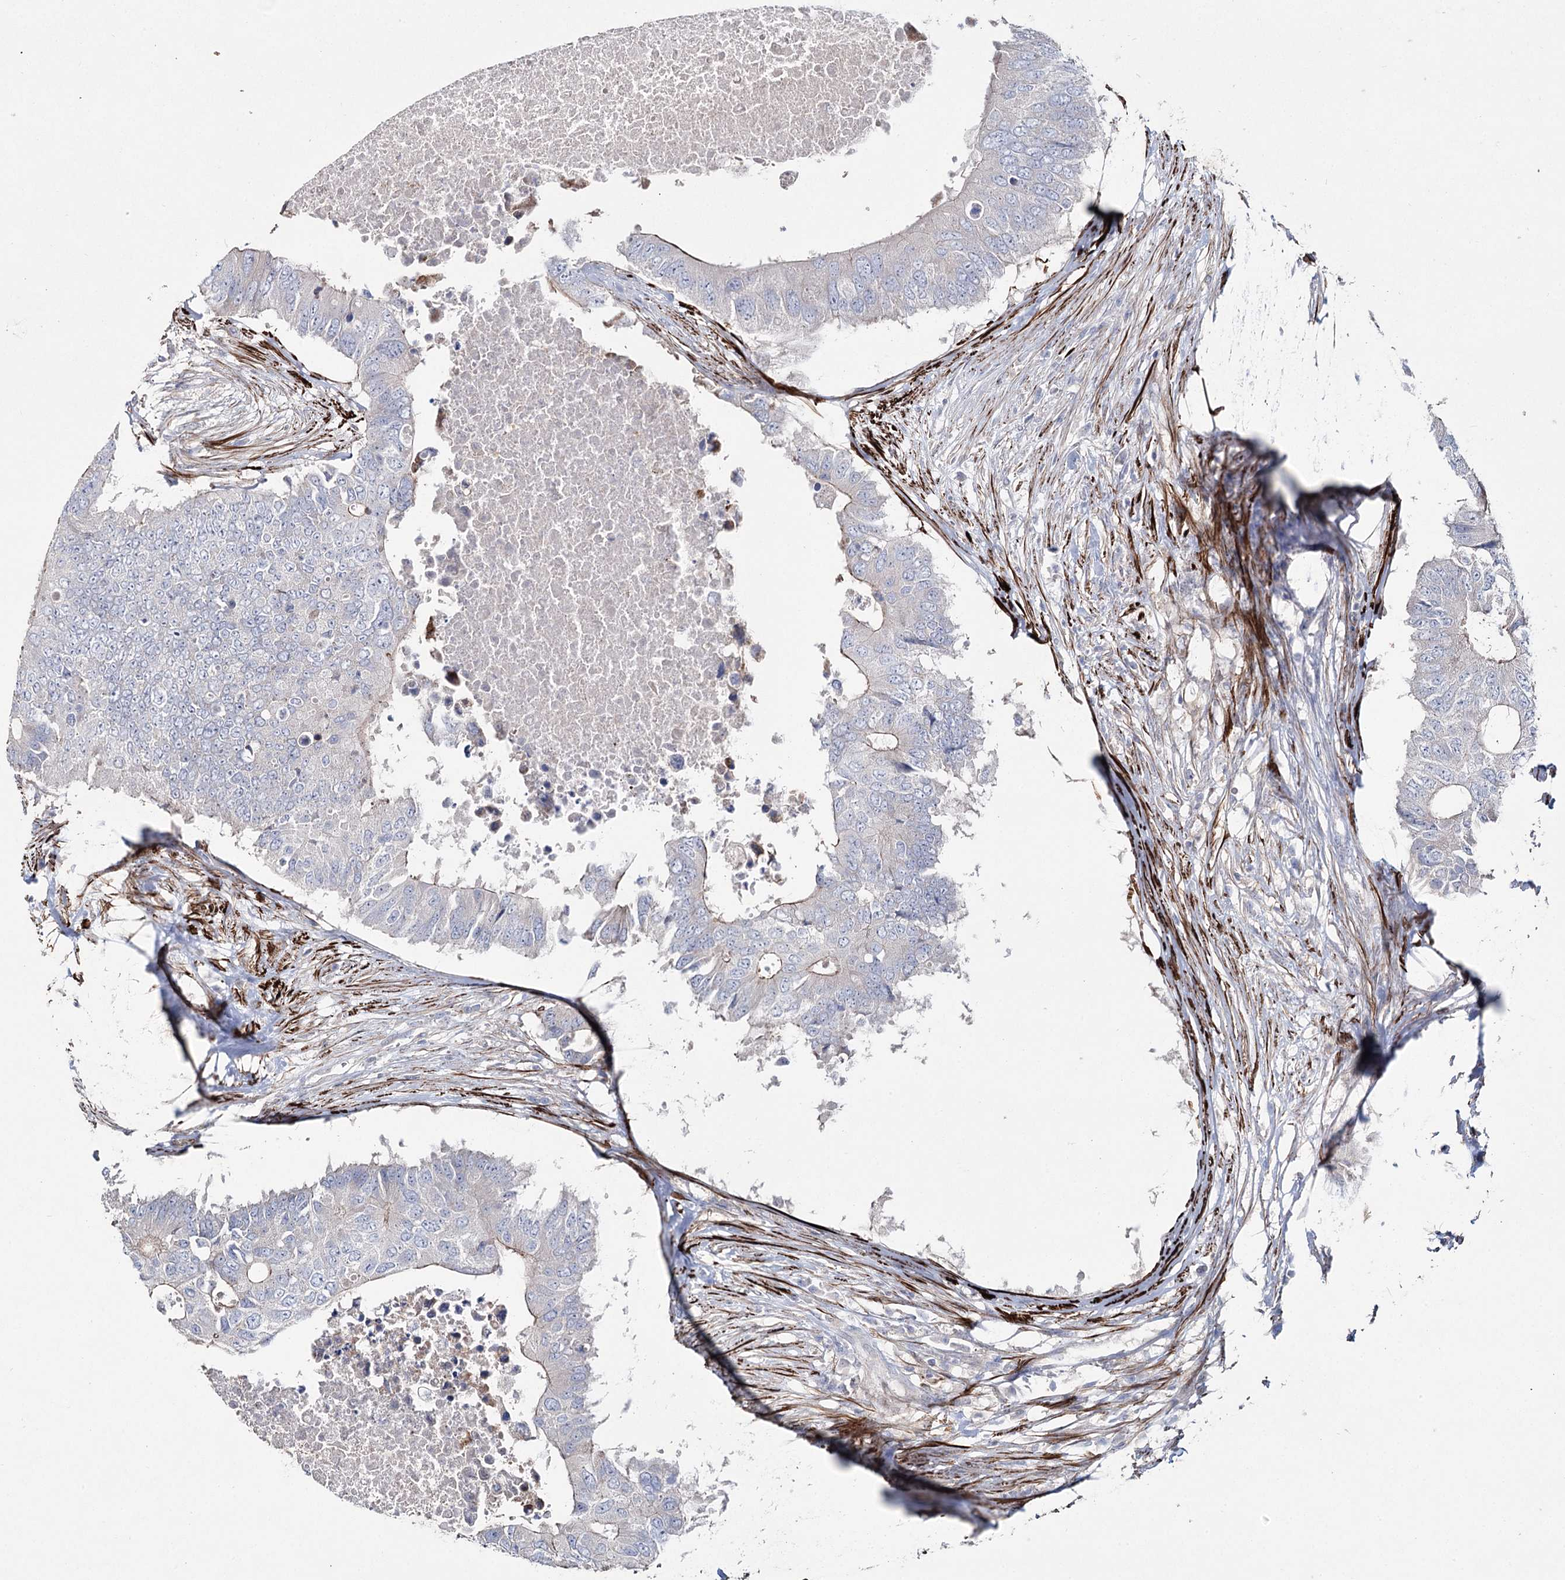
{"staining": {"intensity": "negative", "quantity": "none", "location": "none"}, "tissue": "colorectal cancer", "cell_type": "Tumor cells", "image_type": "cancer", "snomed": [{"axis": "morphology", "description": "Adenocarcinoma, NOS"}, {"axis": "topography", "description": "Colon"}], "caption": "Immunohistochemical staining of human colorectal cancer (adenocarcinoma) reveals no significant expression in tumor cells.", "gene": "SUMF1", "patient": {"sex": "male", "age": 71}}